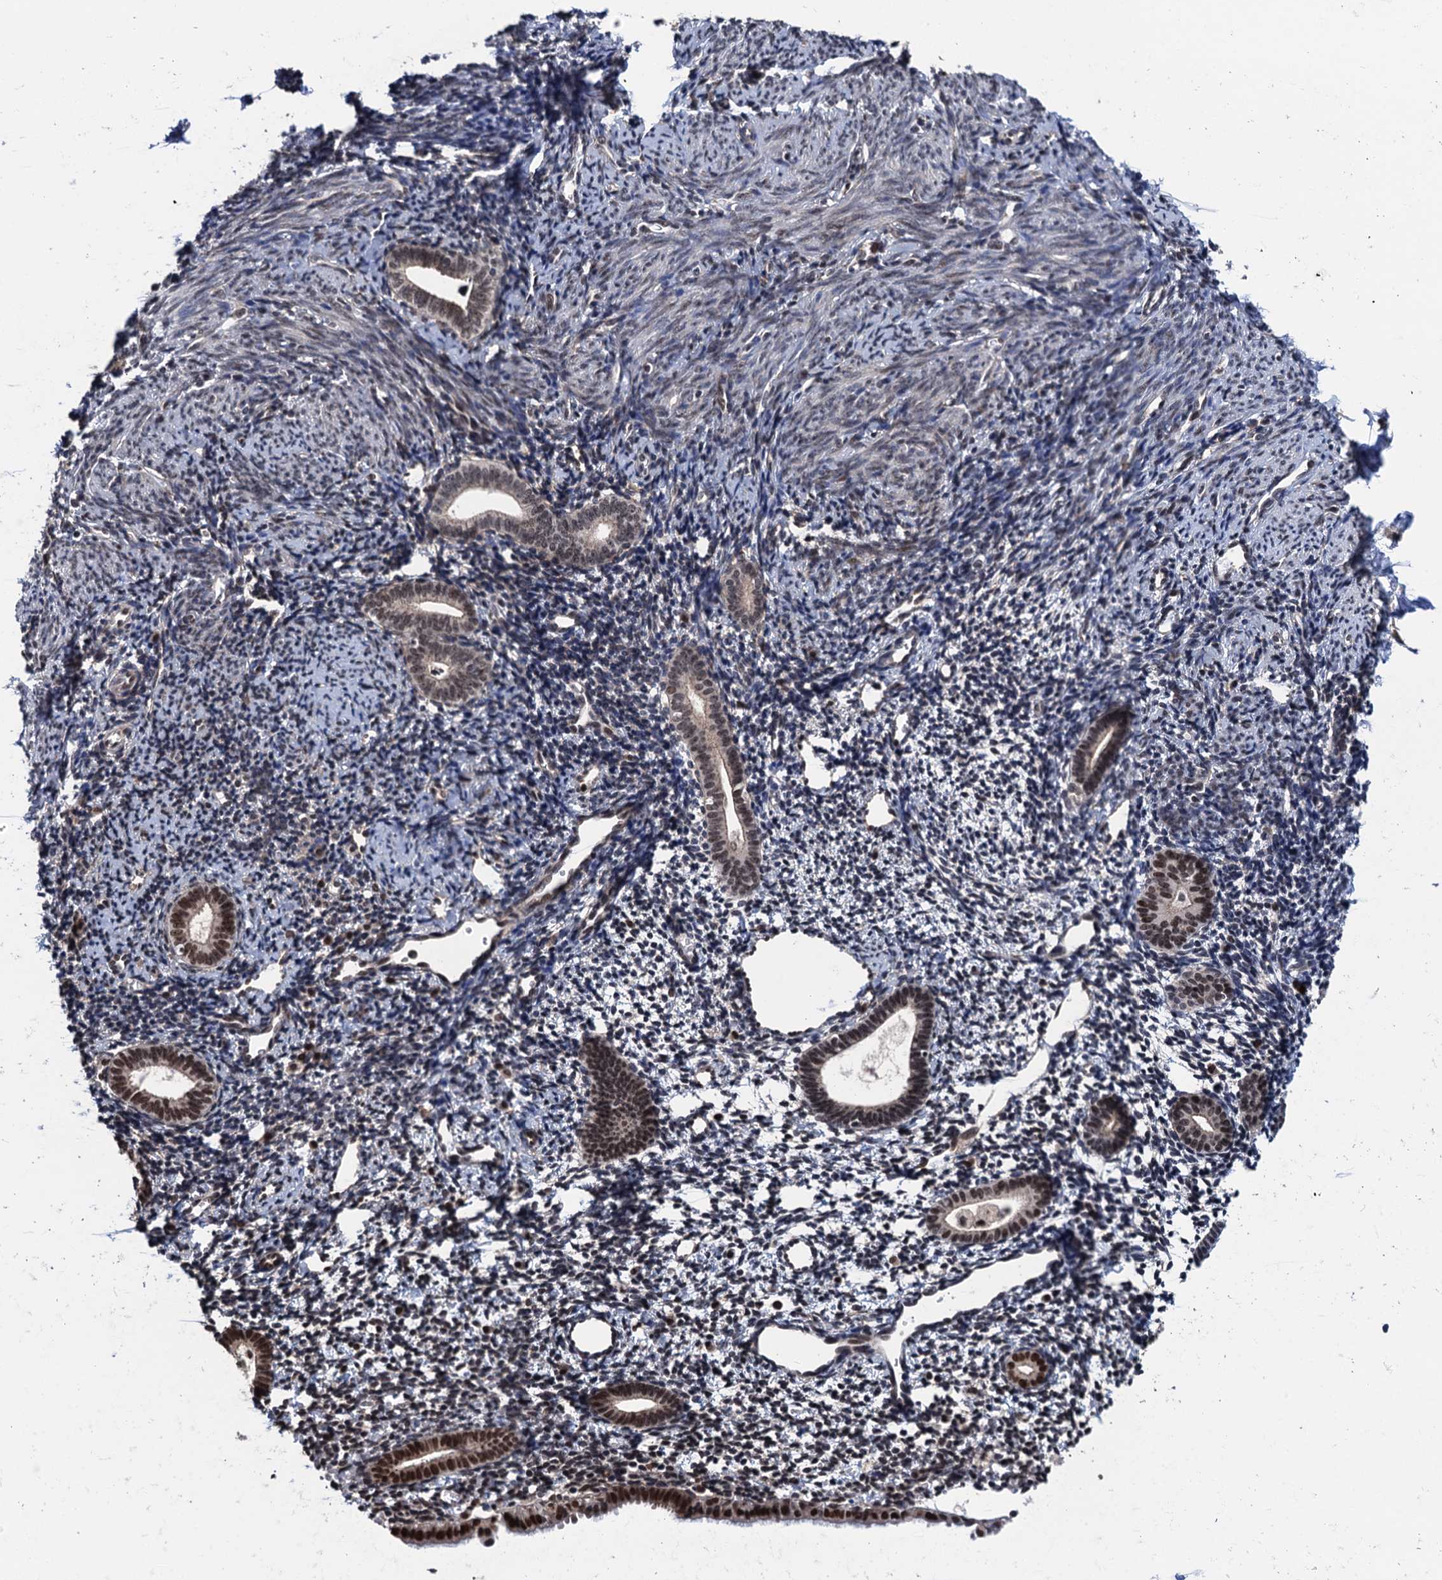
{"staining": {"intensity": "moderate", "quantity": "<25%", "location": "nuclear"}, "tissue": "endometrium", "cell_type": "Cells in endometrial stroma", "image_type": "normal", "snomed": [{"axis": "morphology", "description": "Normal tissue, NOS"}, {"axis": "topography", "description": "Endometrium"}], "caption": "Human endometrium stained with a brown dye exhibits moderate nuclear positive staining in about <25% of cells in endometrial stroma.", "gene": "RASSF4", "patient": {"sex": "female", "age": 56}}